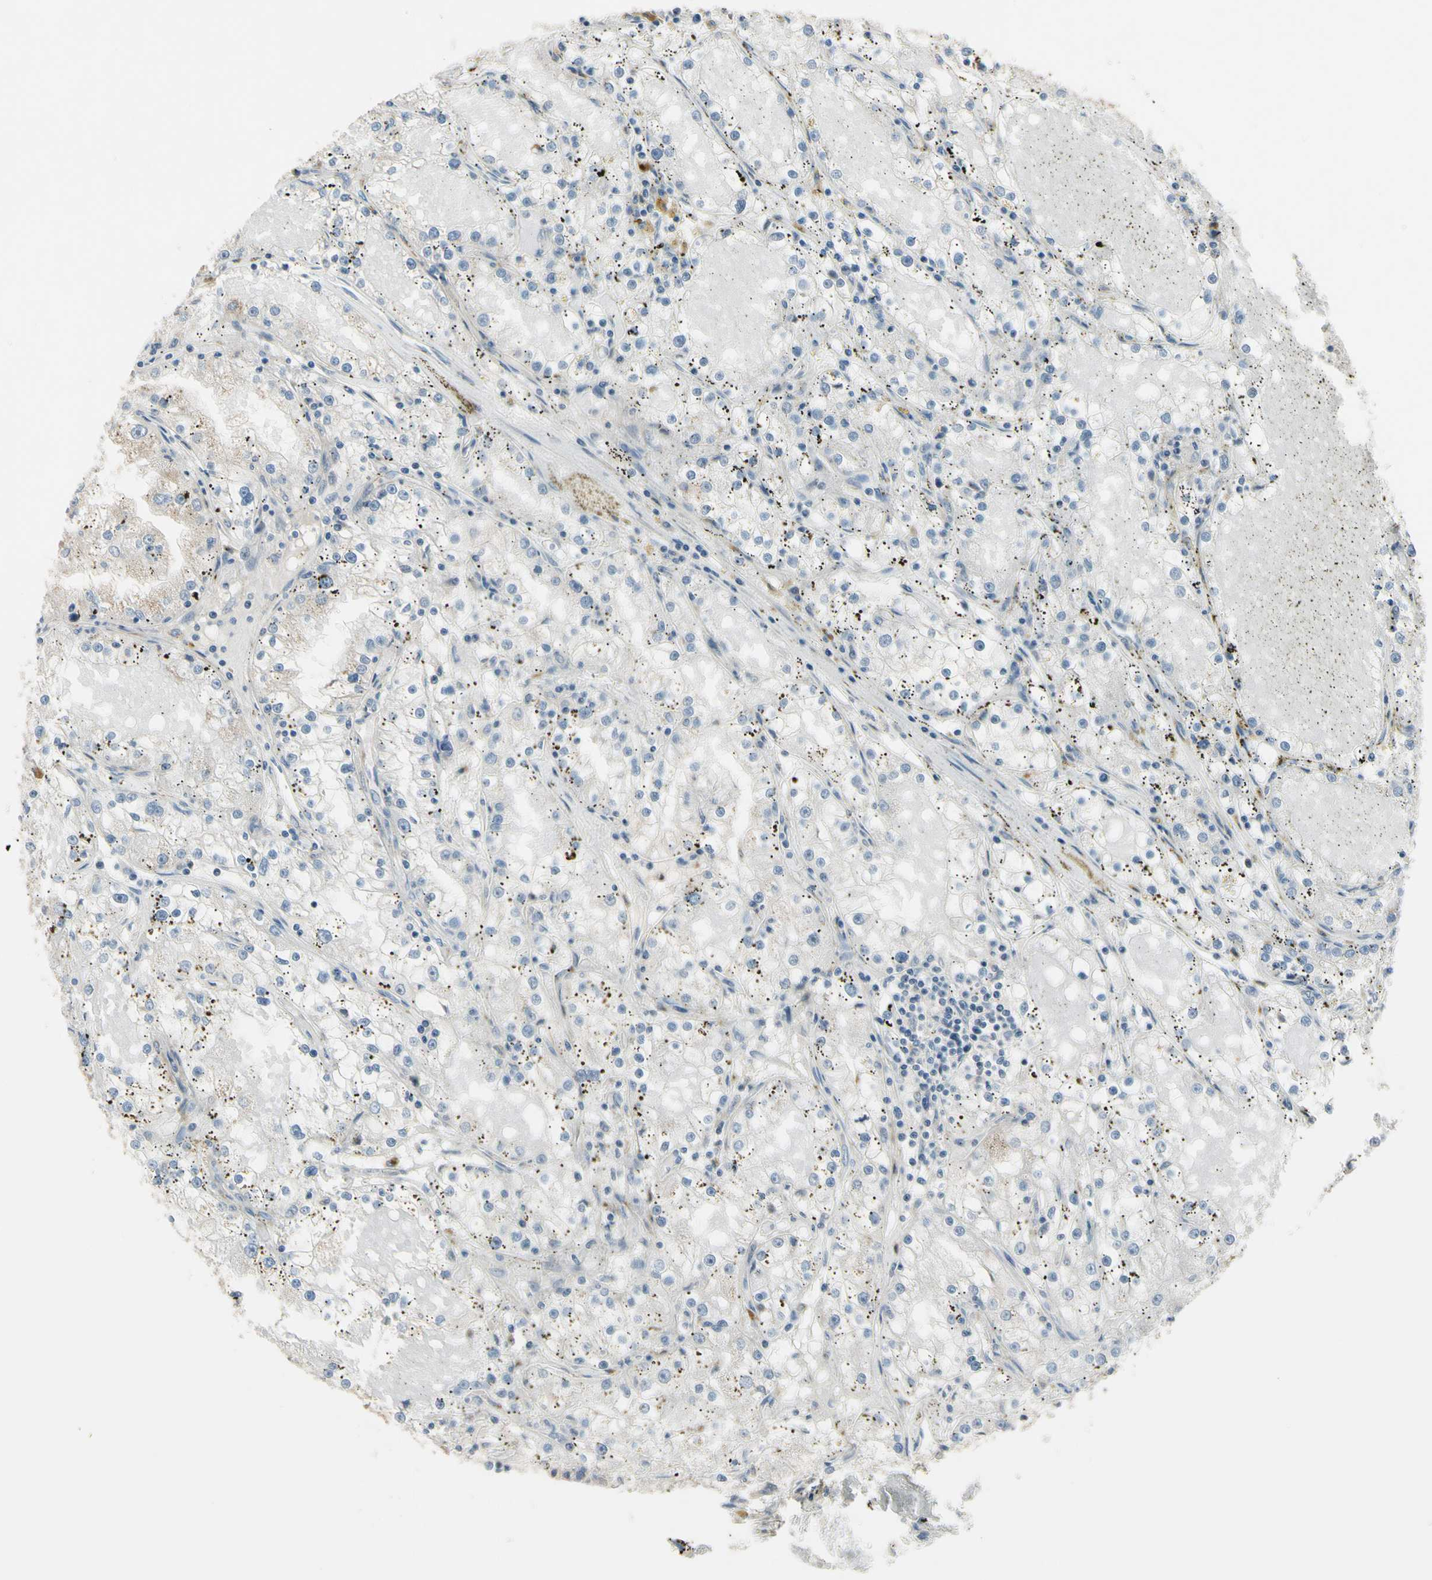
{"staining": {"intensity": "negative", "quantity": "none", "location": "none"}, "tissue": "renal cancer", "cell_type": "Tumor cells", "image_type": "cancer", "snomed": [{"axis": "morphology", "description": "Adenocarcinoma, NOS"}, {"axis": "topography", "description": "Kidney"}], "caption": "This is an immunohistochemistry (IHC) micrograph of renal cancer (adenocarcinoma). There is no expression in tumor cells.", "gene": "NDFIP1", "patient": {"sex": "male", "age": 56}}